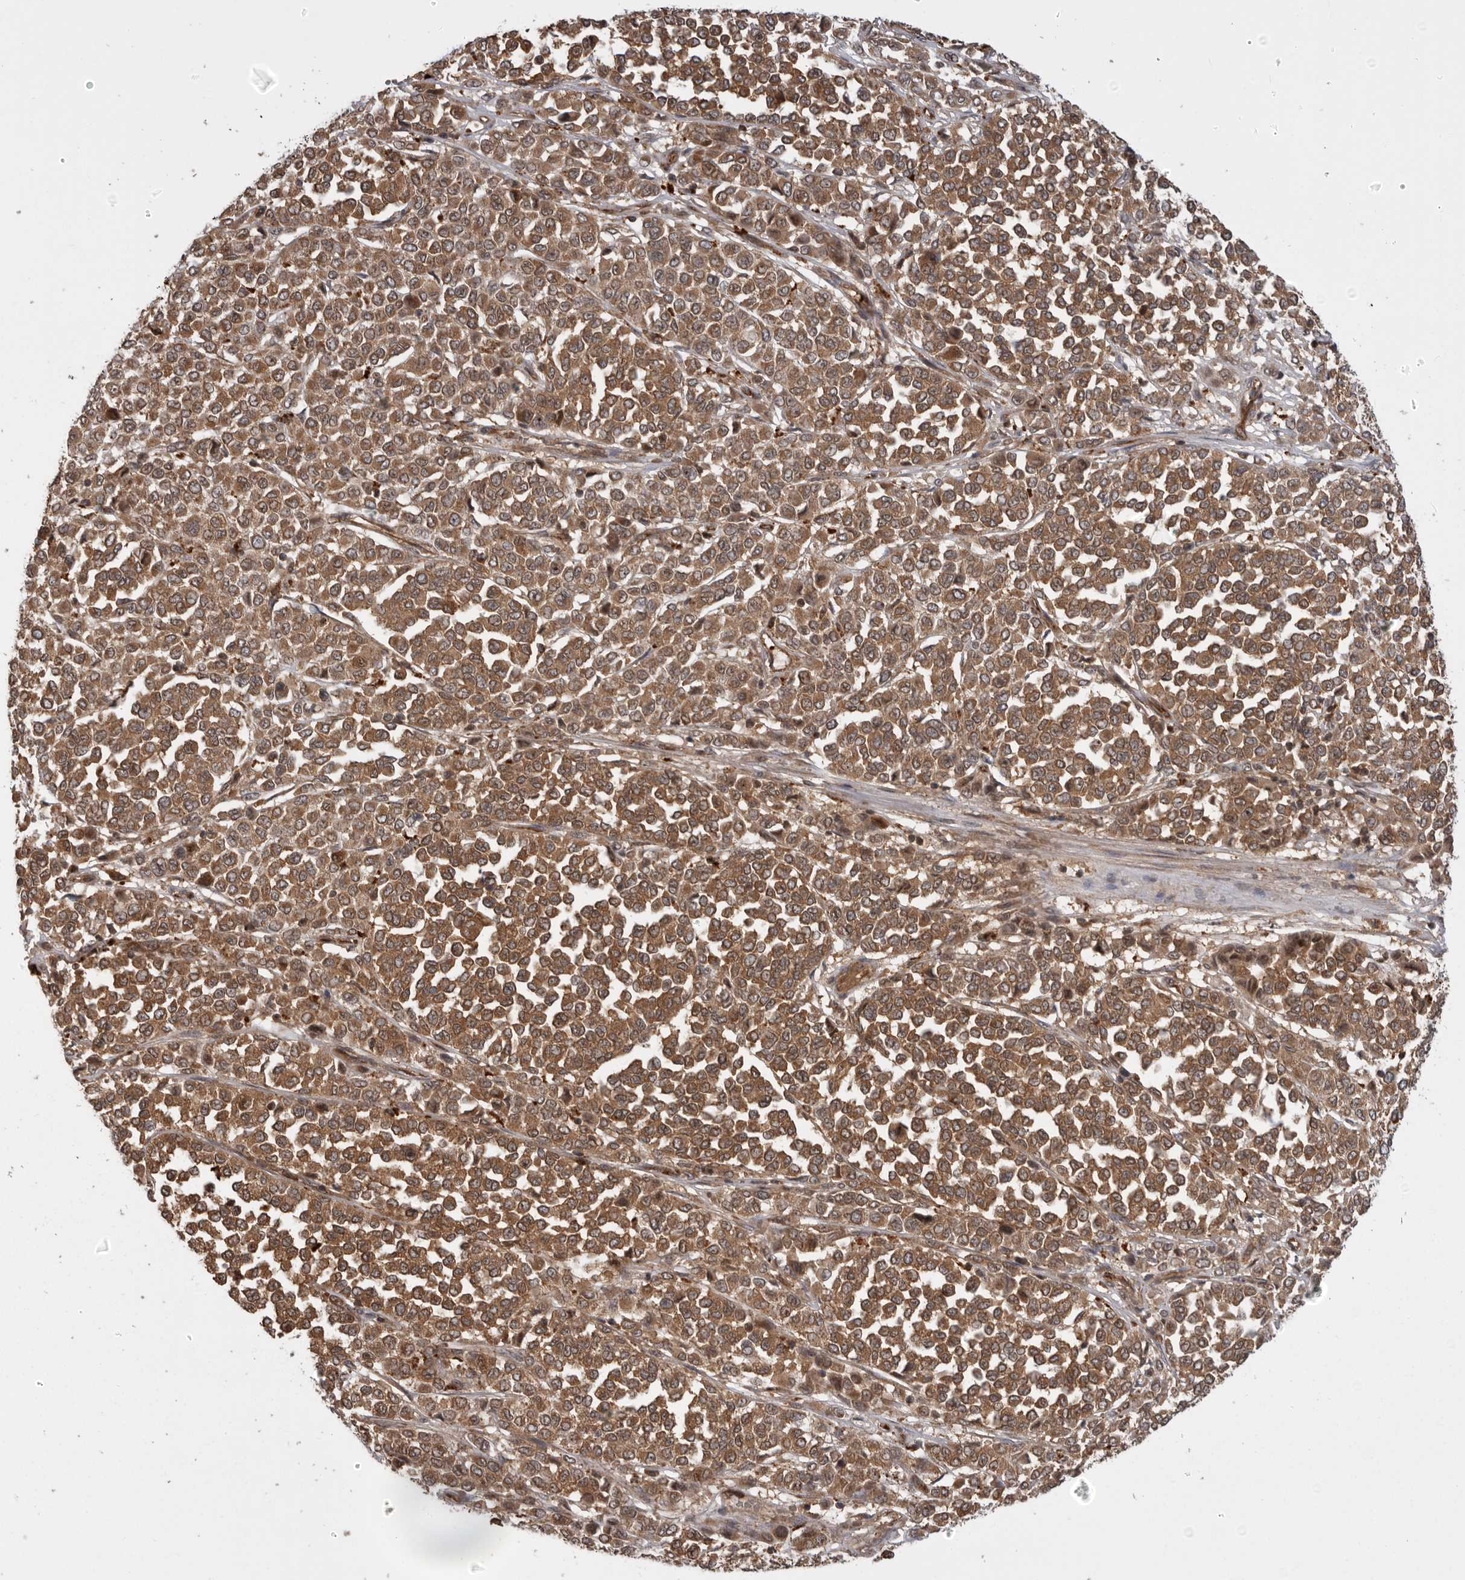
{"staining": {"intensity": "moderate", "quantity": ">75%", "location": "cytoplasmic/membranous"}, "tissue": "melanoma", "cell_type": "Tumor cells", "image_type": "cancer", "snomed": [{"axis": "morphology", "description": "Malignant melanoma, Metastatic site"}, {"axis": "topography", "description": "Pancreas"}], "caption": "Human malignant melanoma (metastatic site) stained for a protein (brown) exhibits moderate cytoplasmic/membranous positive expression in about >75% of tumor cells.", "gene": "DHDDS", "patient": {"sex": "female", "age": 30}}